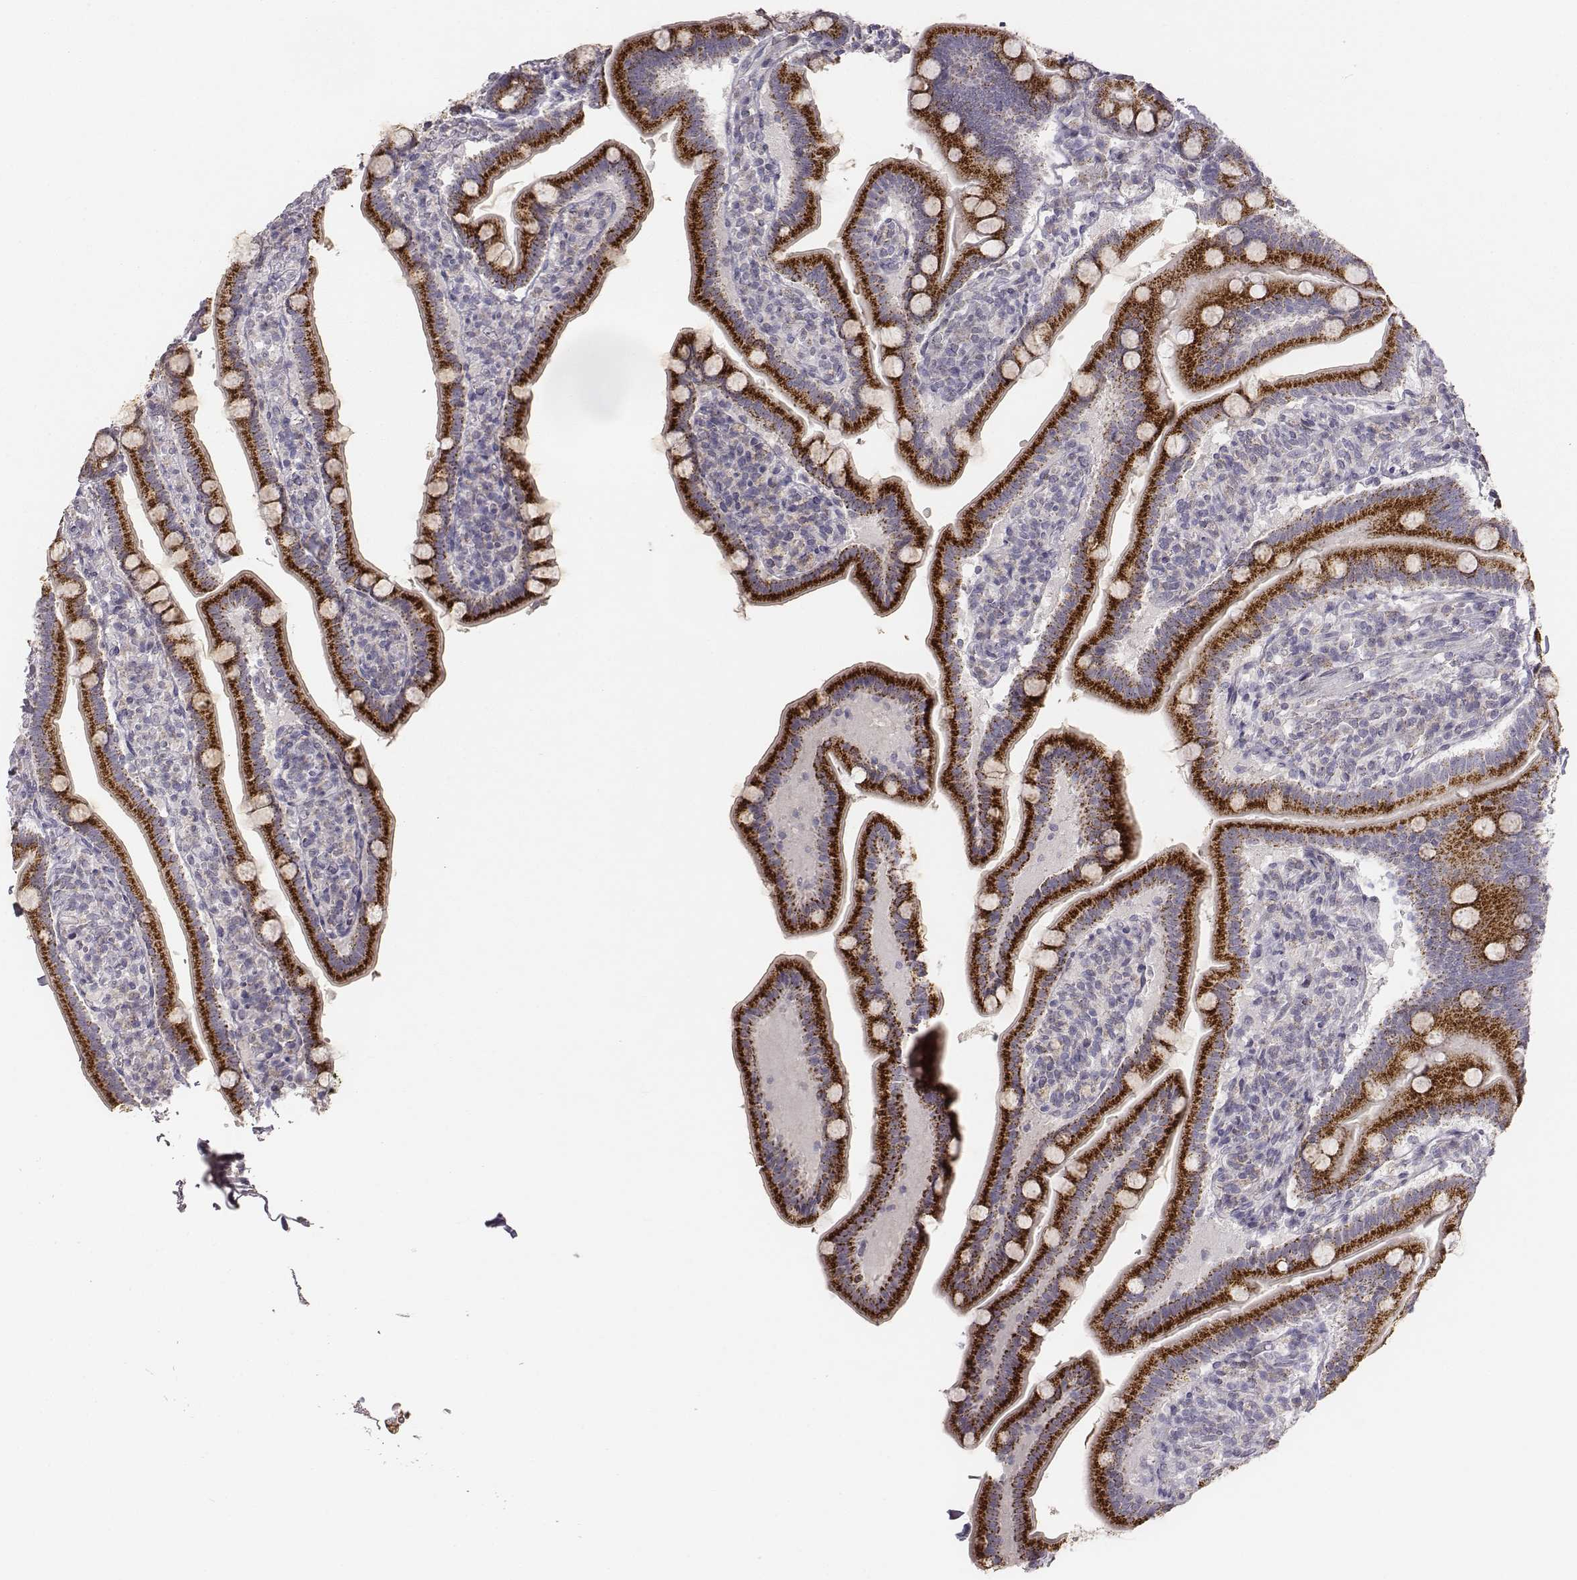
{"staining": {"intensity": "strong", "quantity": ">75%", "location": "cytoplasmic/membranous"}, "tissue": "small intestine", "cell_type": "Glandular cells", "image_type": "normal", "snomed": [{"axis": "morphology", "description": "Normal tissue, NOS"}, {"axis": "topography", "description": "Small intestine"}], "caption": "Immunohistochemical staining of normal small intestine exhibits strong cytoplasmic/membranous protein staining in about >75% of glandular cells.", "gene": "ABCD3", "patient": {"sex": "male", "age": 66}}